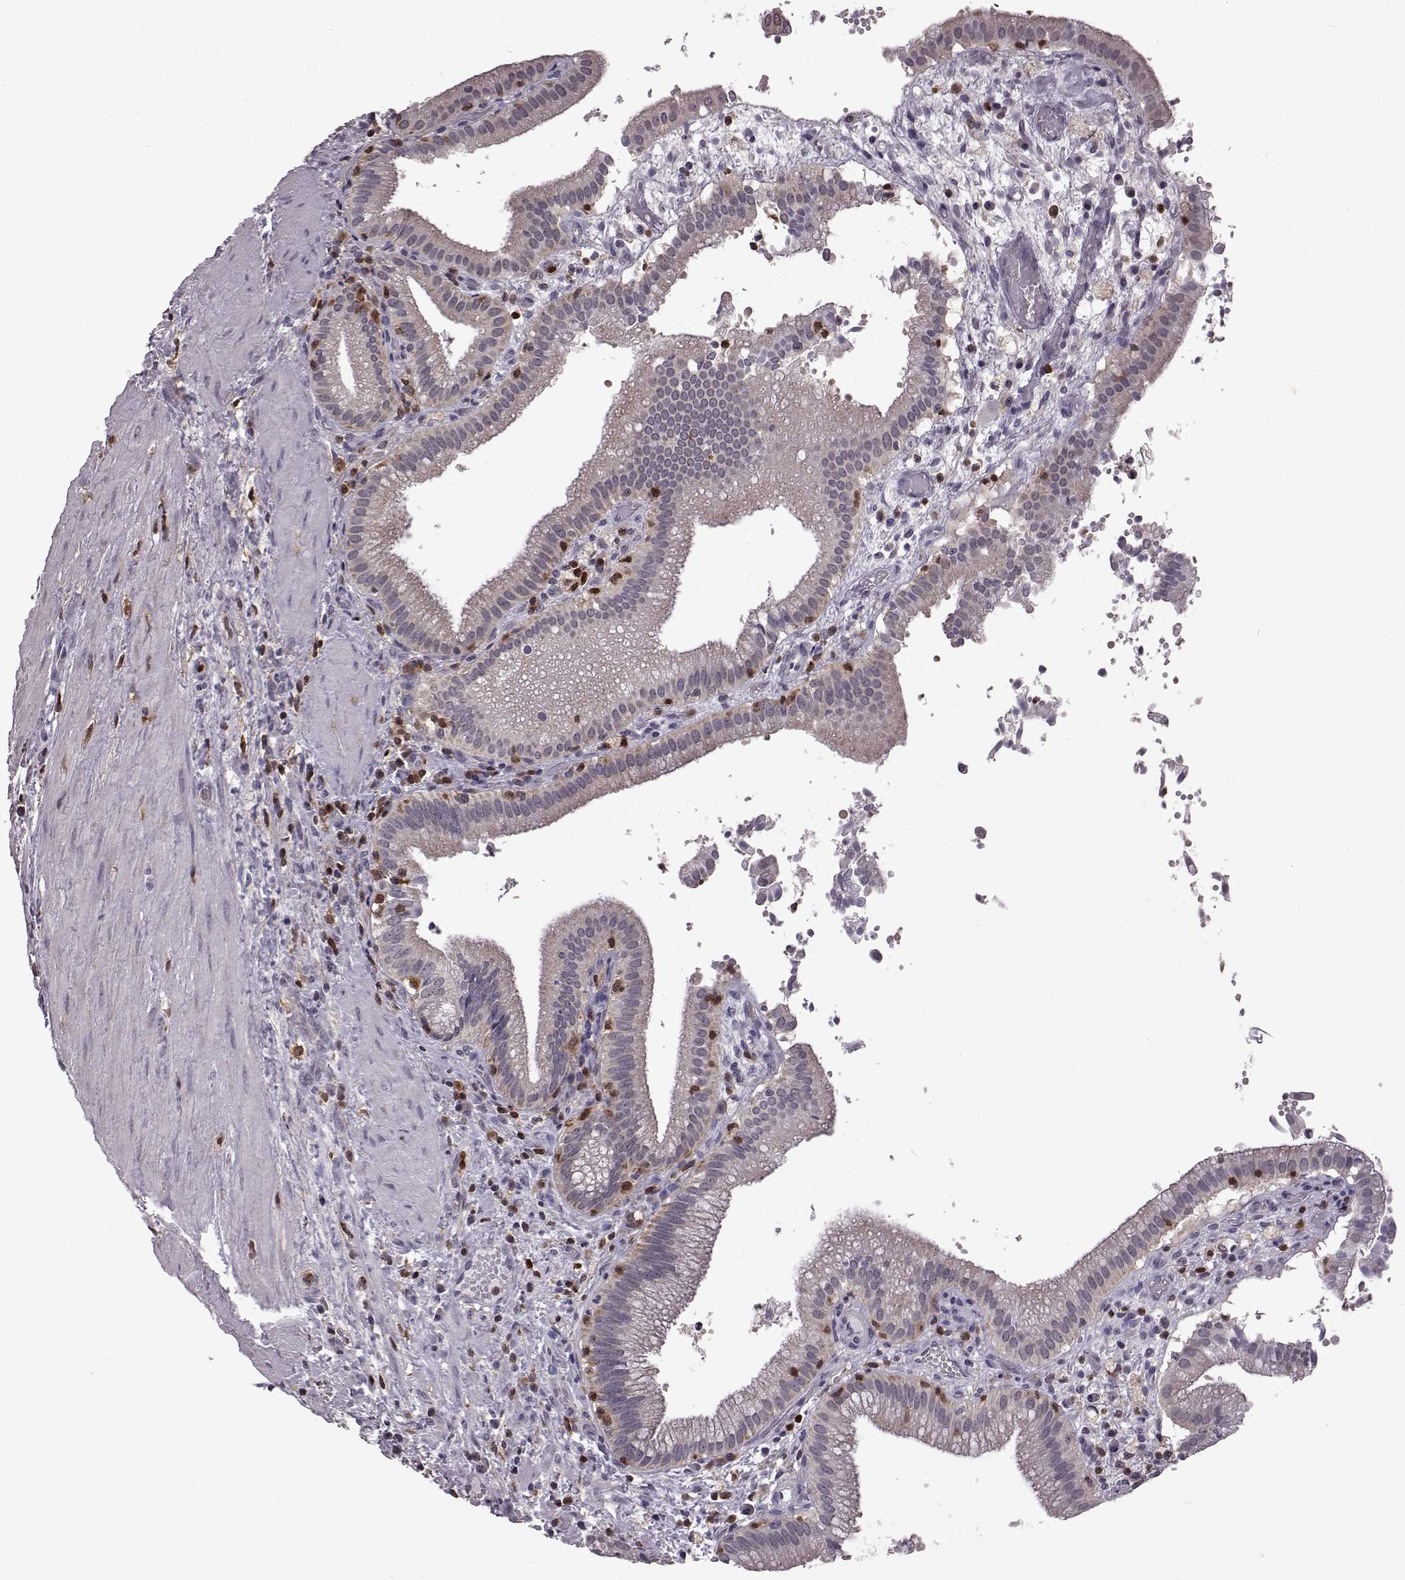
{"staining": {"intensity": "moderate", "quantity": "<25%", "location": "cytoplasmic/membranous"}, "tissue": "gallbladder", "cell_type": "Glandular cells", "image_type": "normal", "snomed": [{"axis": "morphology", "description": "Normal tissue, NOS"}, {"axis": "topography", "description": "Gallbladder"}], "caption": "Gallbladder was stained to show a protein in brown. There is low levels of moderate cytoplasmic/membranous staining in approximately <25% of glandular cells. The protein of interest is shown in brown color, while the nuclei are stained blue.", "gene": "DOK2", "patient": {"sex": "male", "age": 42}}